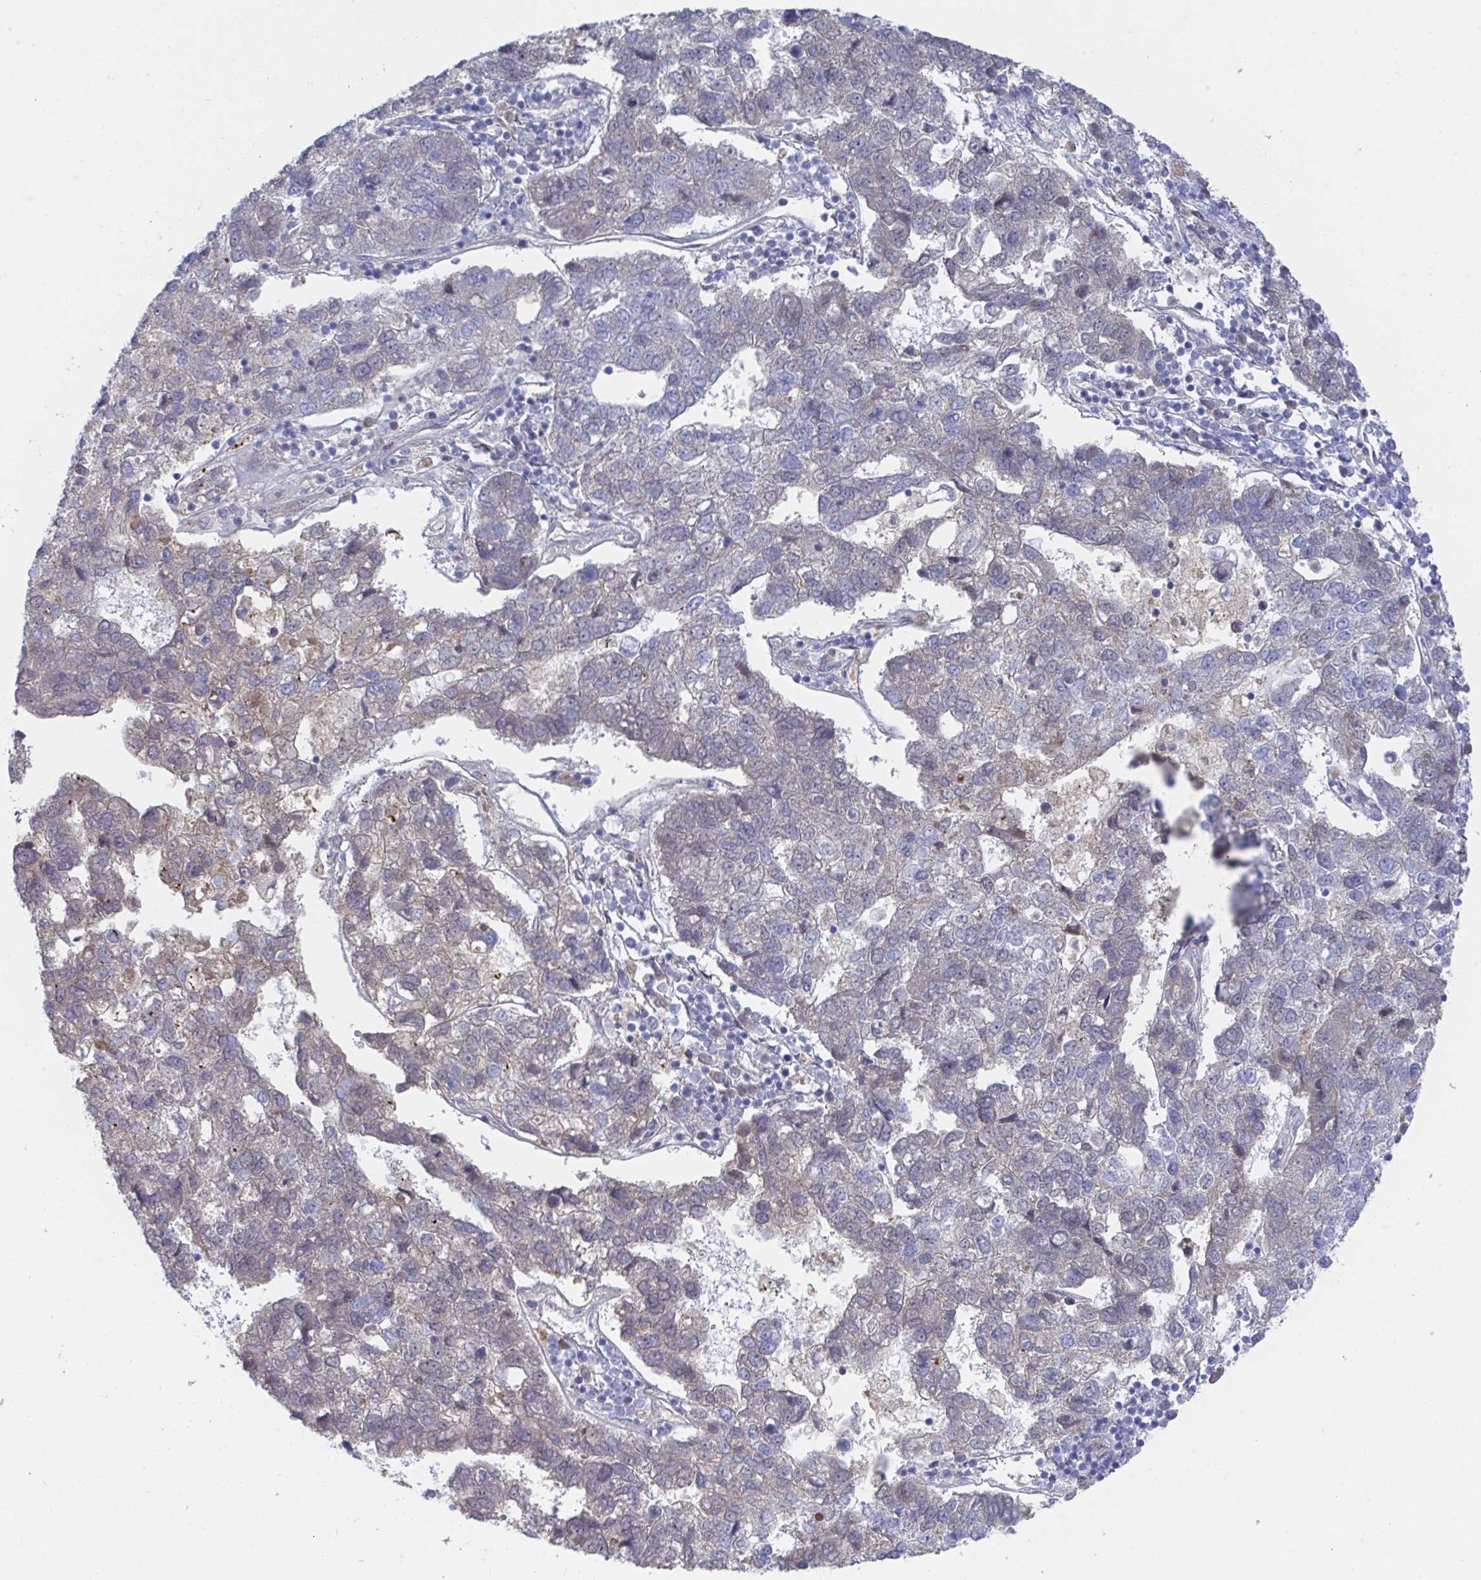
{"staining": {"intensity": "negative", "quantity": "none", "location": "none"}, "tissue": "pancreatic cancer", "cell_type": "Tumor cells", "image_type": "cancer", "snomed": [{"axis": "morphology", "description": "Adenocarcinoma, NOS"}, {"axis": "topography", "description": "Pancreas"}], "caption": "There is no significant expression in tumor cells of pancreatic adenocarcinoma. (Stains: DAB IHC with hematoxylin counter stain, Microscopy: brightfield microscopy at high magnification).", "gene": "TNFAIP6", "patient": {"sex": "female", "age": 61}}